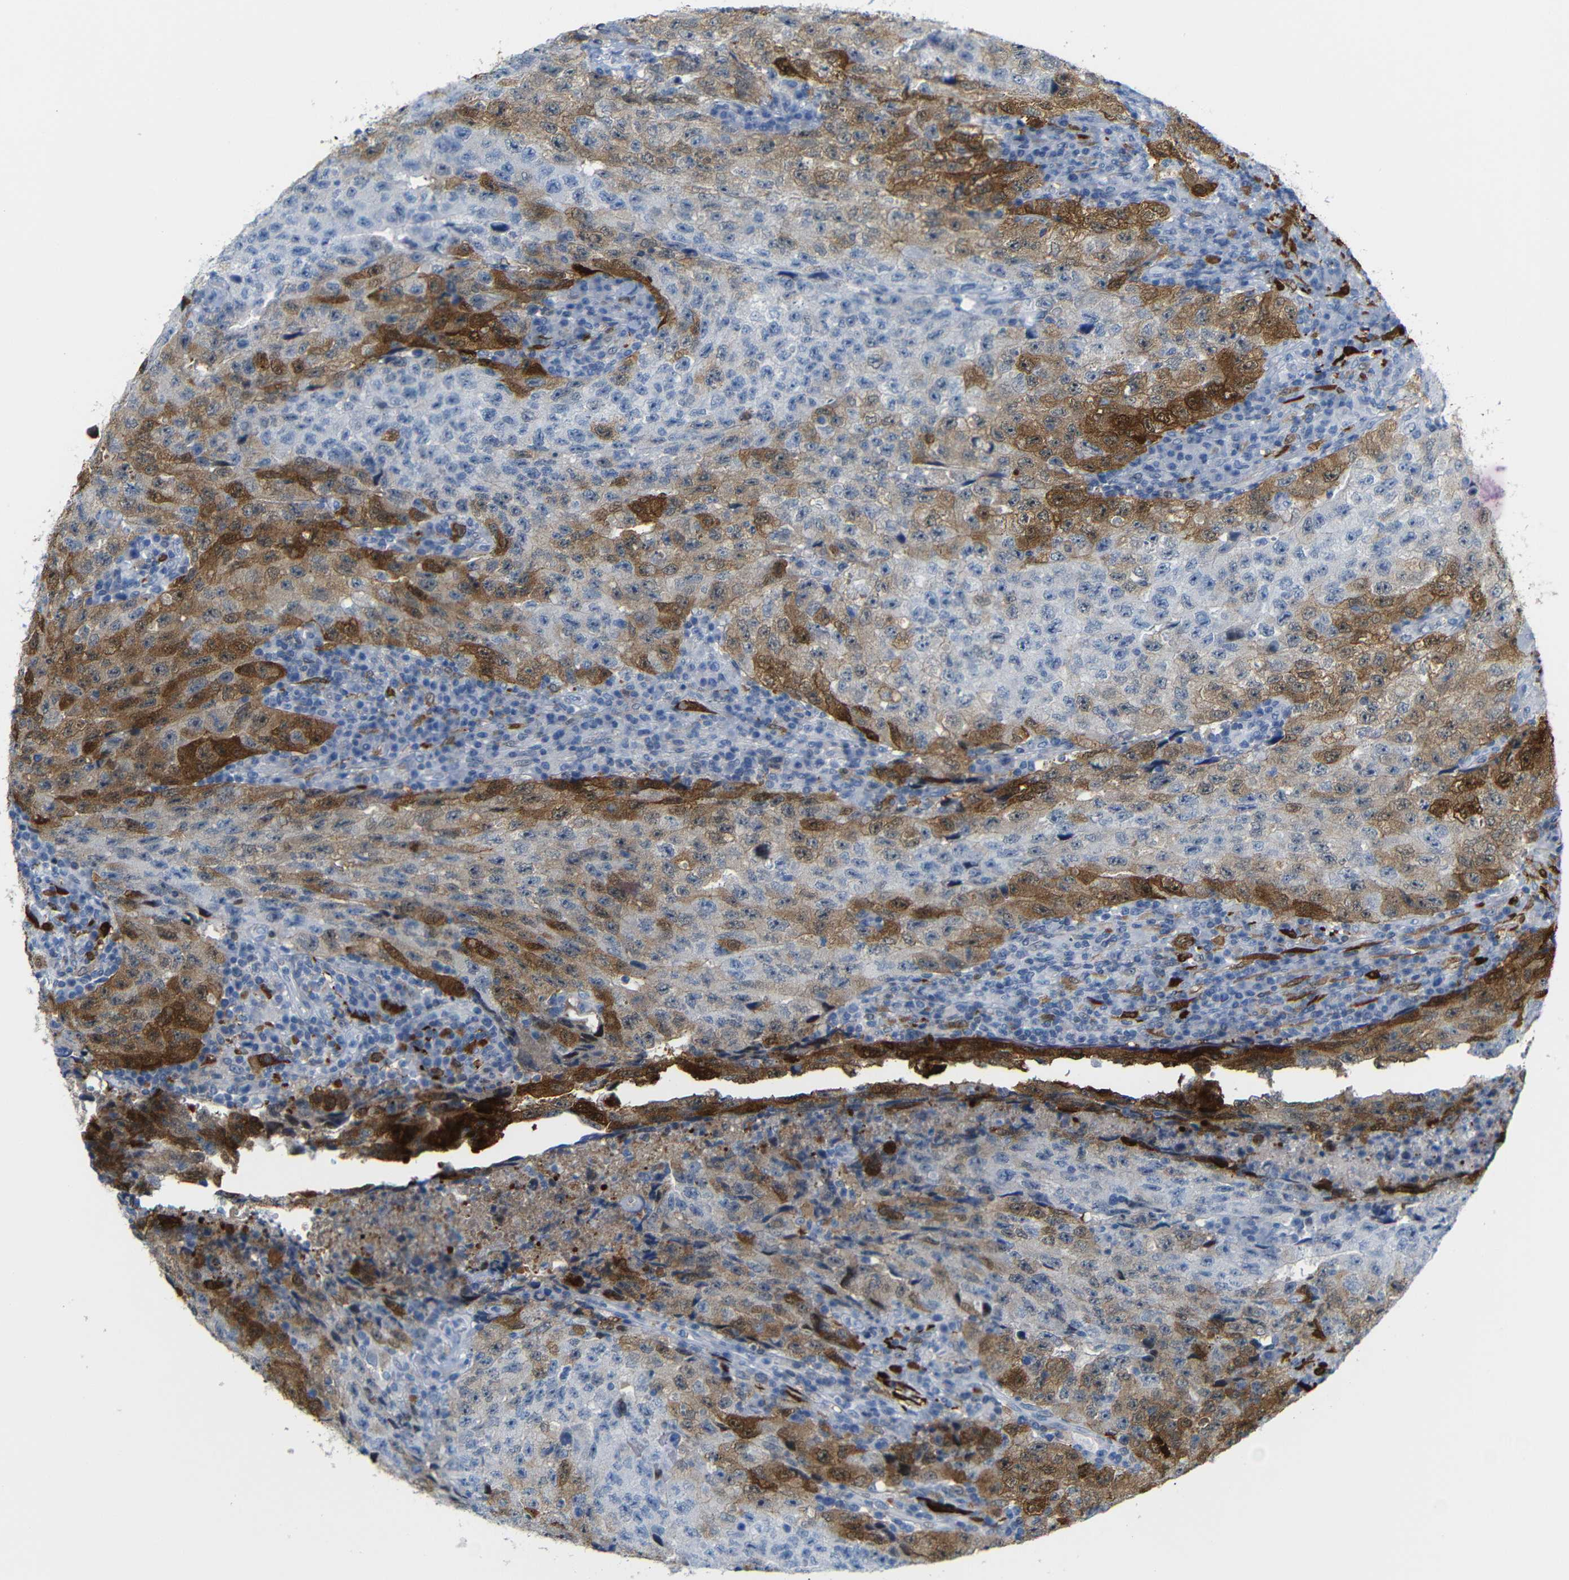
{"staining": {"intensity": "strong", "quantity": "25%-75%", "location": "cytoplasmic/membranous"}, "tissue": "testis cancer", "cell_type": "Tumor cells", "image_type": "cancer", "snomed": [{"axis": "morphology", "description": "Necrosis, NOS"}, {"axis": "morphology", "description": "Carcinoma, Embryonal, NOS"}, {"axis": "topography", "description": "Testis"}], "caption": "Strong cytoplasmic/membranous positivity is identified in approximately 25%-75% of tumor cells in embryonal carcinoma (testis).", "gene": "MT1A", "patient": {"sex": "male", "age": 19}}